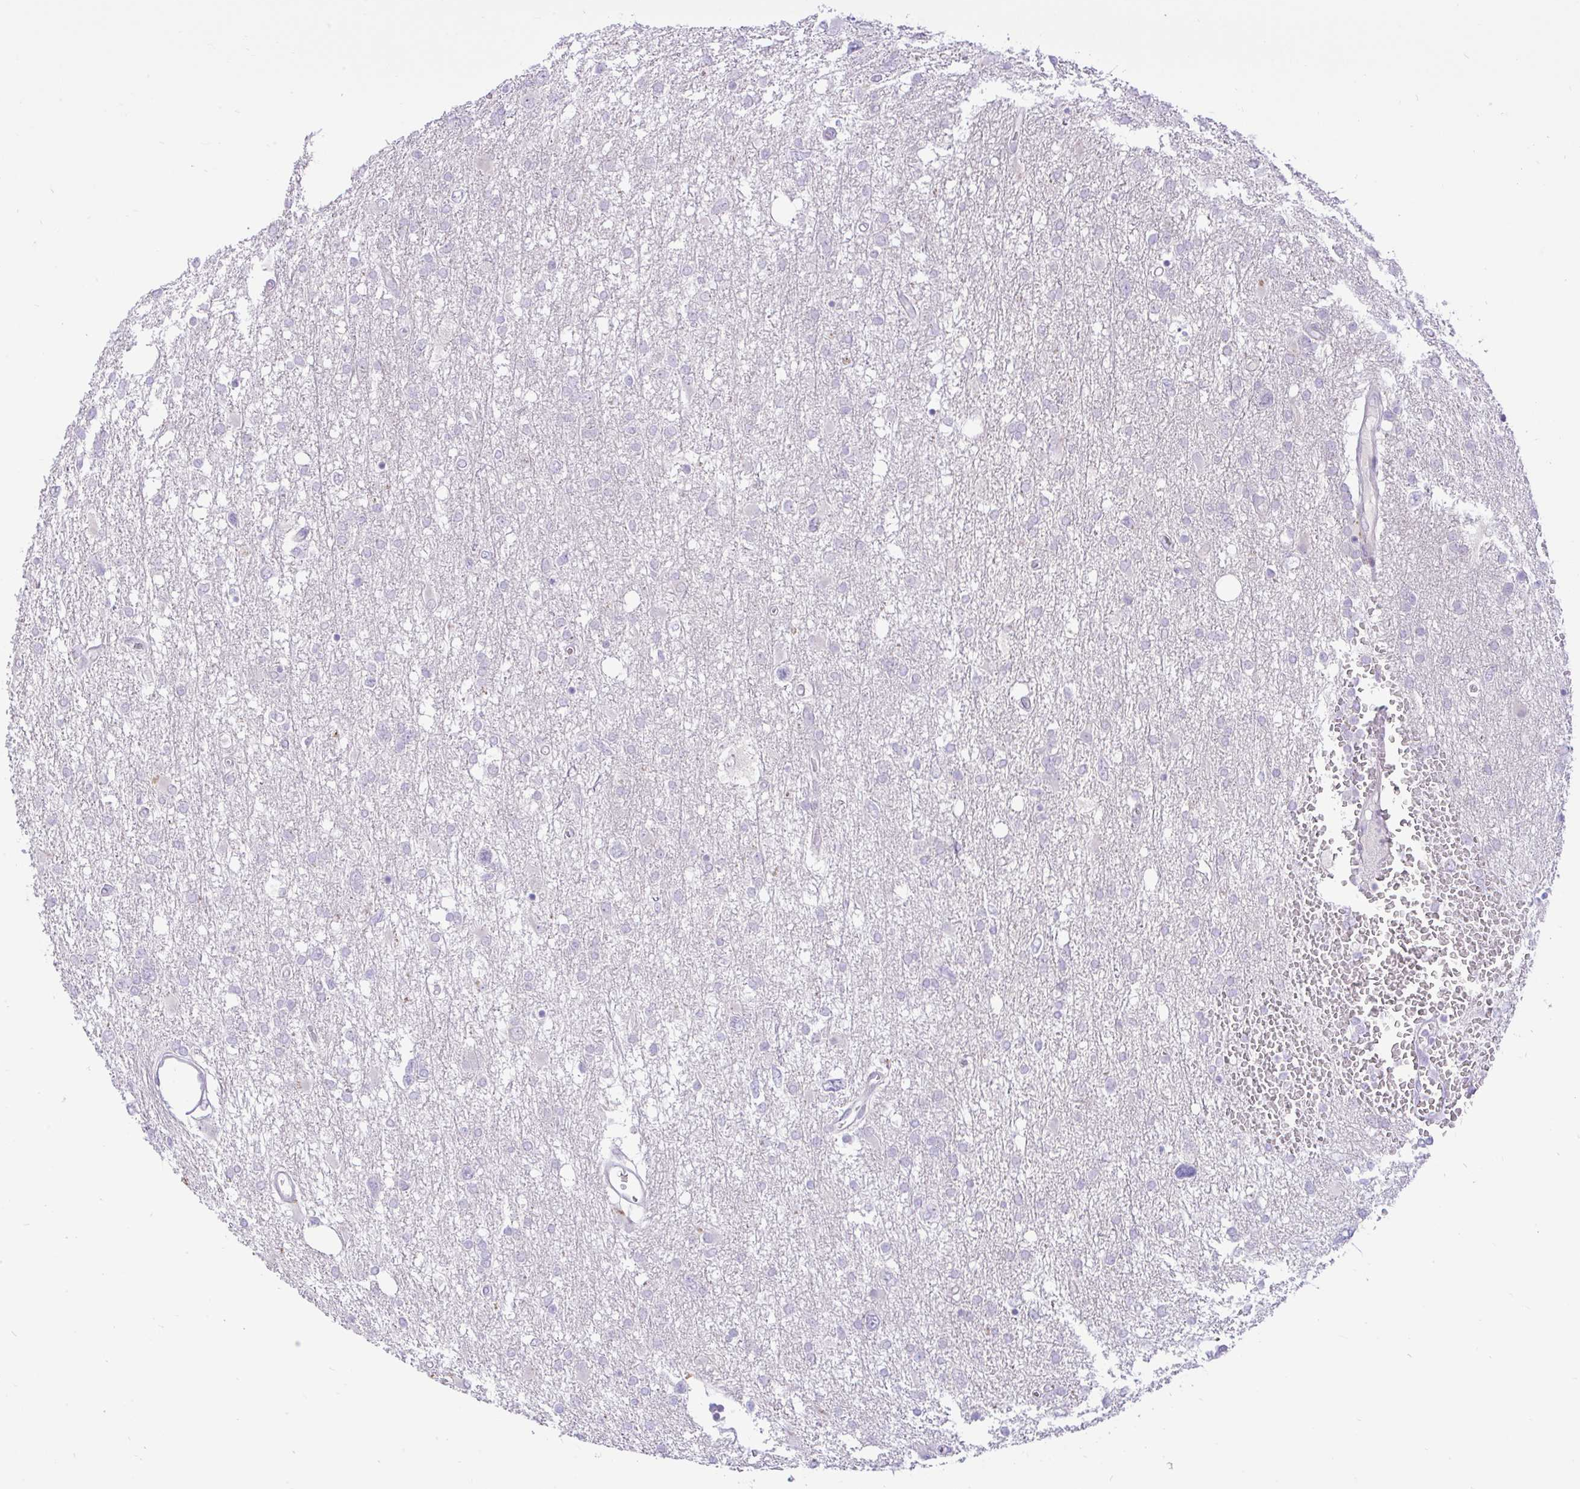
{"staining": {"intensity": "negative", "quantity": "none", "location": "none"}, "tissue": "glioma", "cell_type": "Tumor cells", "image_type": "cancer", "snomed": [{"axis": "morphology", "description": "Glioma, malignant, High grade"}, {"axis": "topography", "description": "Brain"}], "caption": "Tumor cells show no significant staining in glioma.", "gene": "ZNF101", "patient": {"sex": "male", "age": 61}}